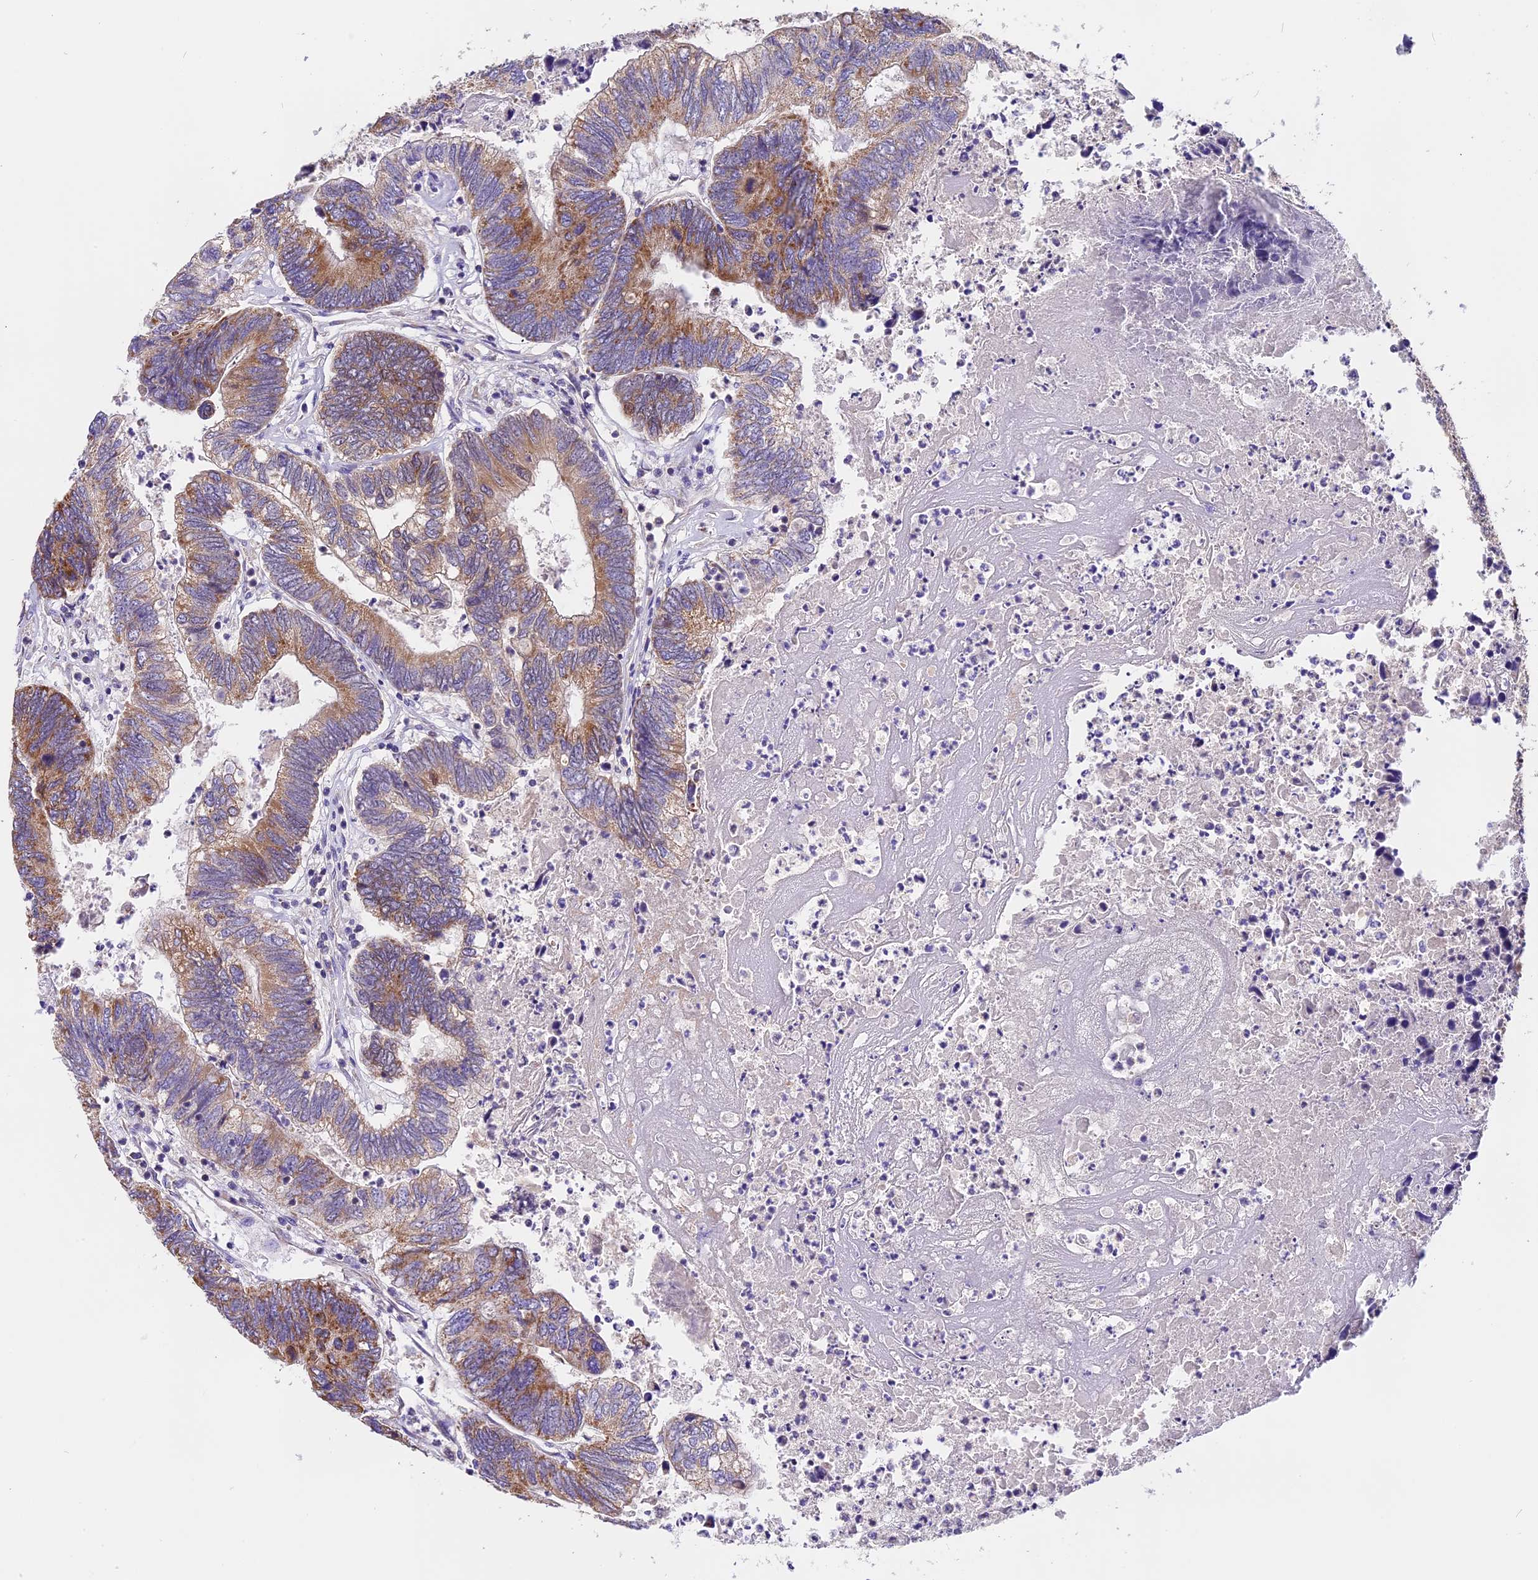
{"staining": {"intensity": "moderate", "quantity": ">75%", "location": "cytoplasmic/membranous"}, "tissue": "colorectal cancer", "cell_type": "Tumor cells", "image_type": "cancer", "snomed": [{"axis": "morphology", "description": "Adenocarcinoma, NOS"}, {"axis": "topography", "description": "Colon"}], "caption": "Brown immunohistochemical staining in colorectal adenocarcinoma shows moderate cytoplasmic/membranous staining in approximately >75% of tumor cells. (IHC, brightfield microscopy, high magnification).", "gene": "MGME1", "patient": {"sex": "female", "age": 67}}